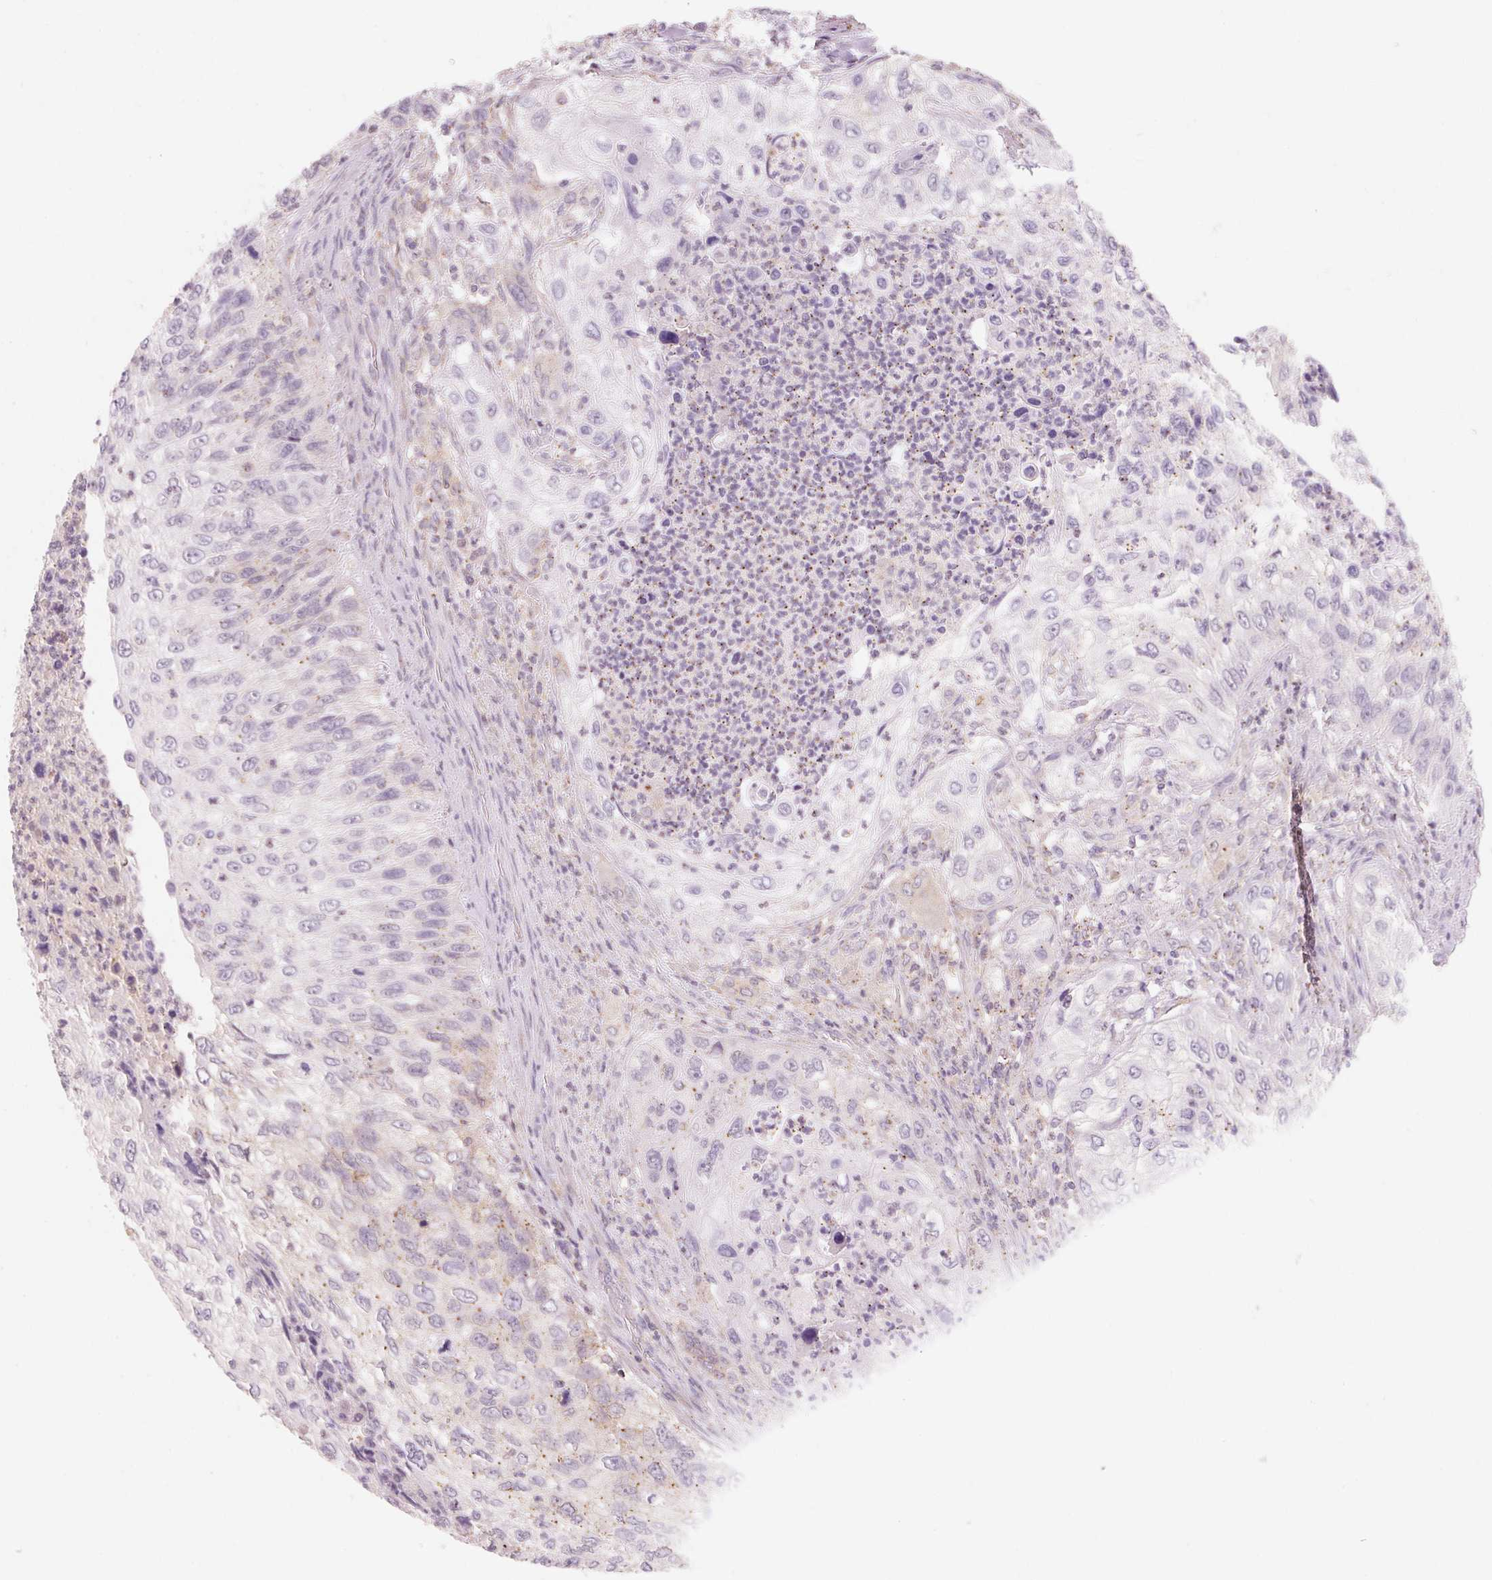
{"staining": {"intensity": "weak", "quantity": "<25%", "location": "cytoplasmic/membranous"}, "tissue": "urothelial cancer", "cell_type": "Tumor cells", "image_type": "cancer", "snomed": [{"axis": "morphology", "description": "Urothelial carcinoma, High grade"}, {"axis": "topography", "description": "Urinary bladder"}], "caption": "Tumor cells are negative for protein expression in human high-grade urothelial carcinoma. (Stains: DAB immunohistochemistry (IHC) with hematoxylin counter stain, Microscopy: brightfield microscopy at high magnification).", "gene": "HOXB13", "patient": {"sex": "female", "age": 60}}